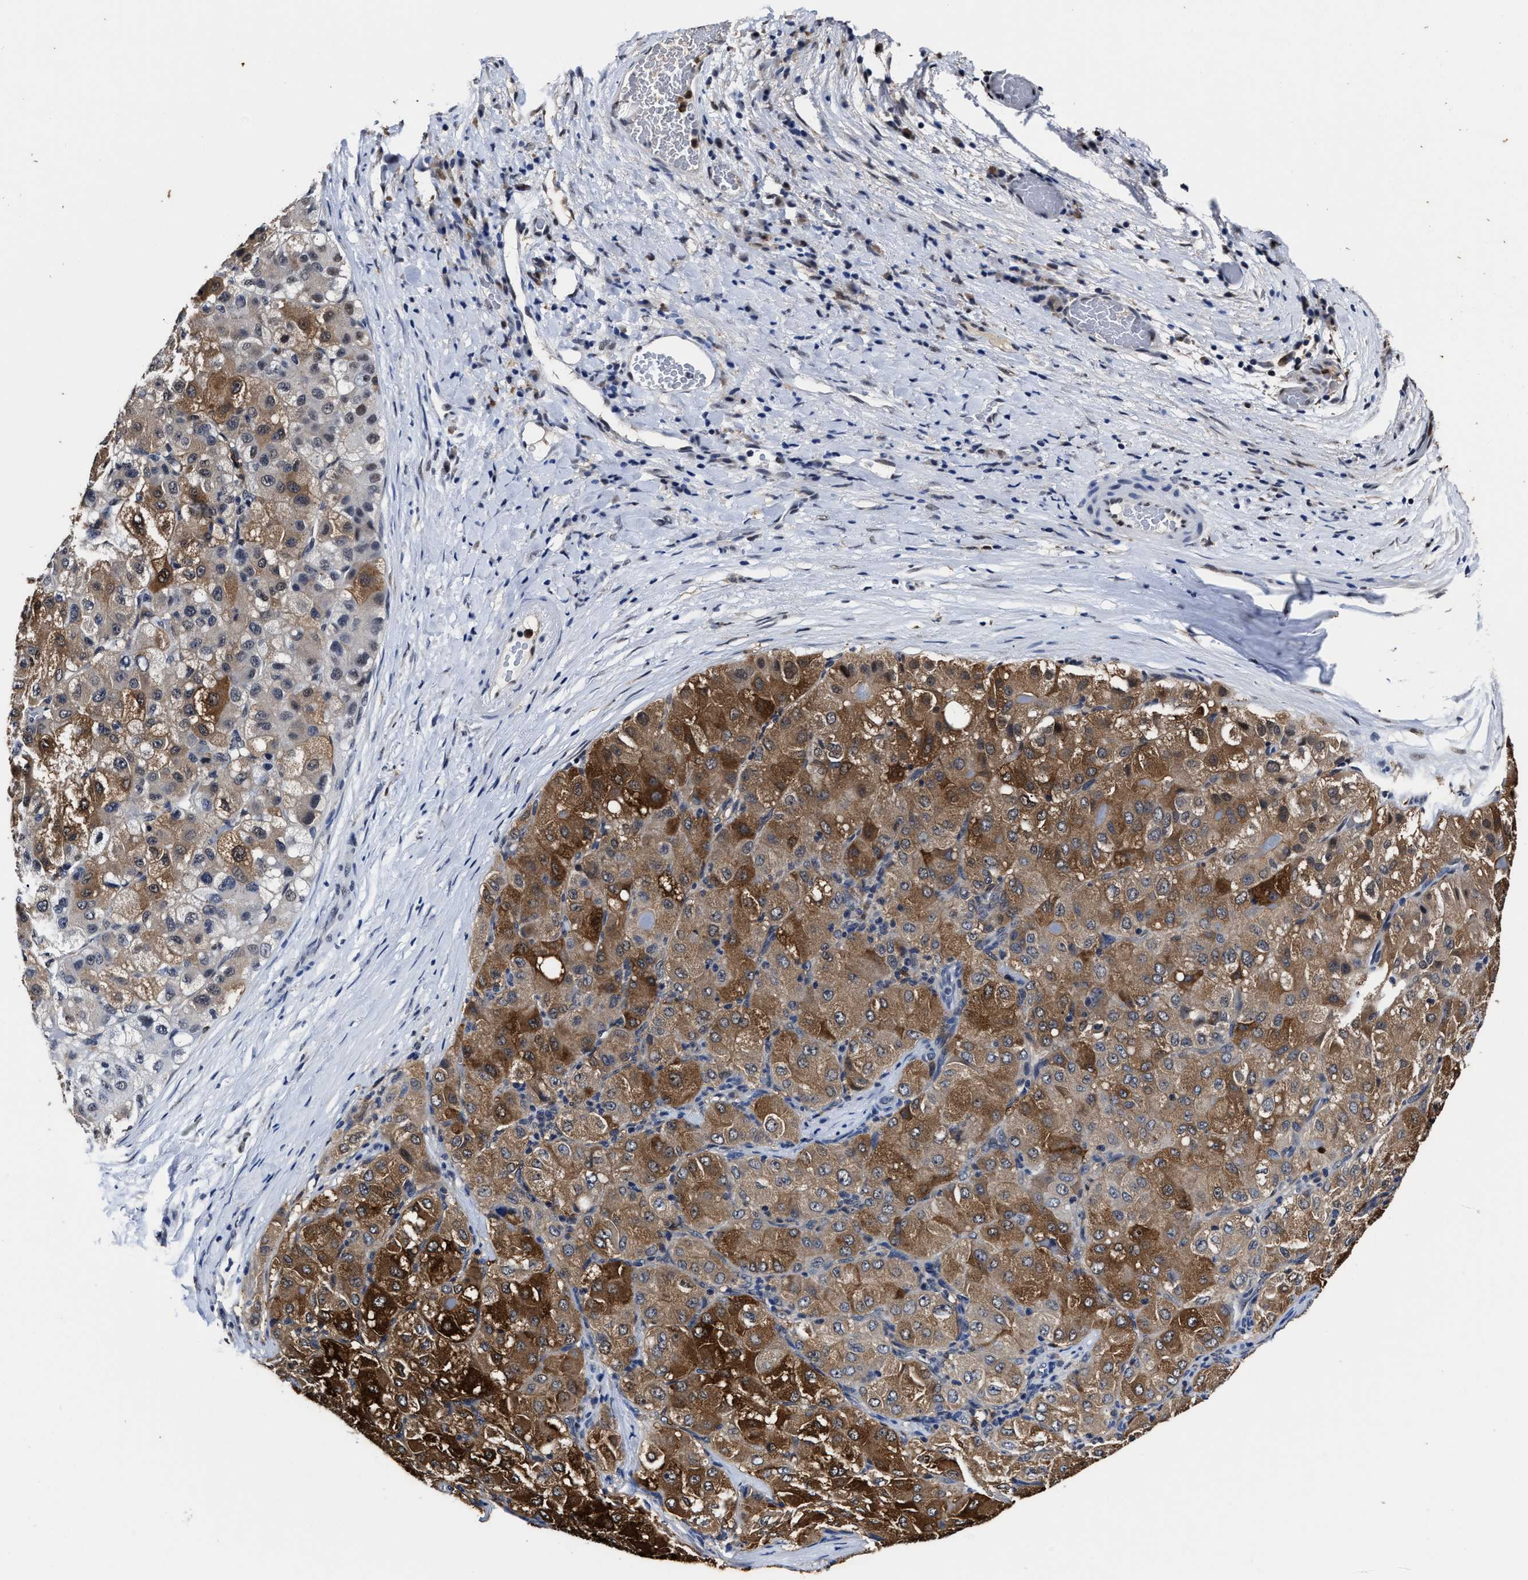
{"staining": {"intensity": "strong", "quantity": ">75%", "location": "cytoplasmic/membranous"}, "tissue": "liver cancer", "cell_type": "Tumor cells", "image_type": "cancer", "snomed": [{"axis": "morphology", "description": "Carcinoma, Hepatocellular, NOS"}, {"axis": "topography", "description": "Liver"}], "caption": "Tumor cells show strong cytoplasmic/membranous staining in about >75% of cells in liver cancer (hepatocellular carcinoma).", "gene": "PRPF4B", "patient": {"sex": "male", "age": 80}}